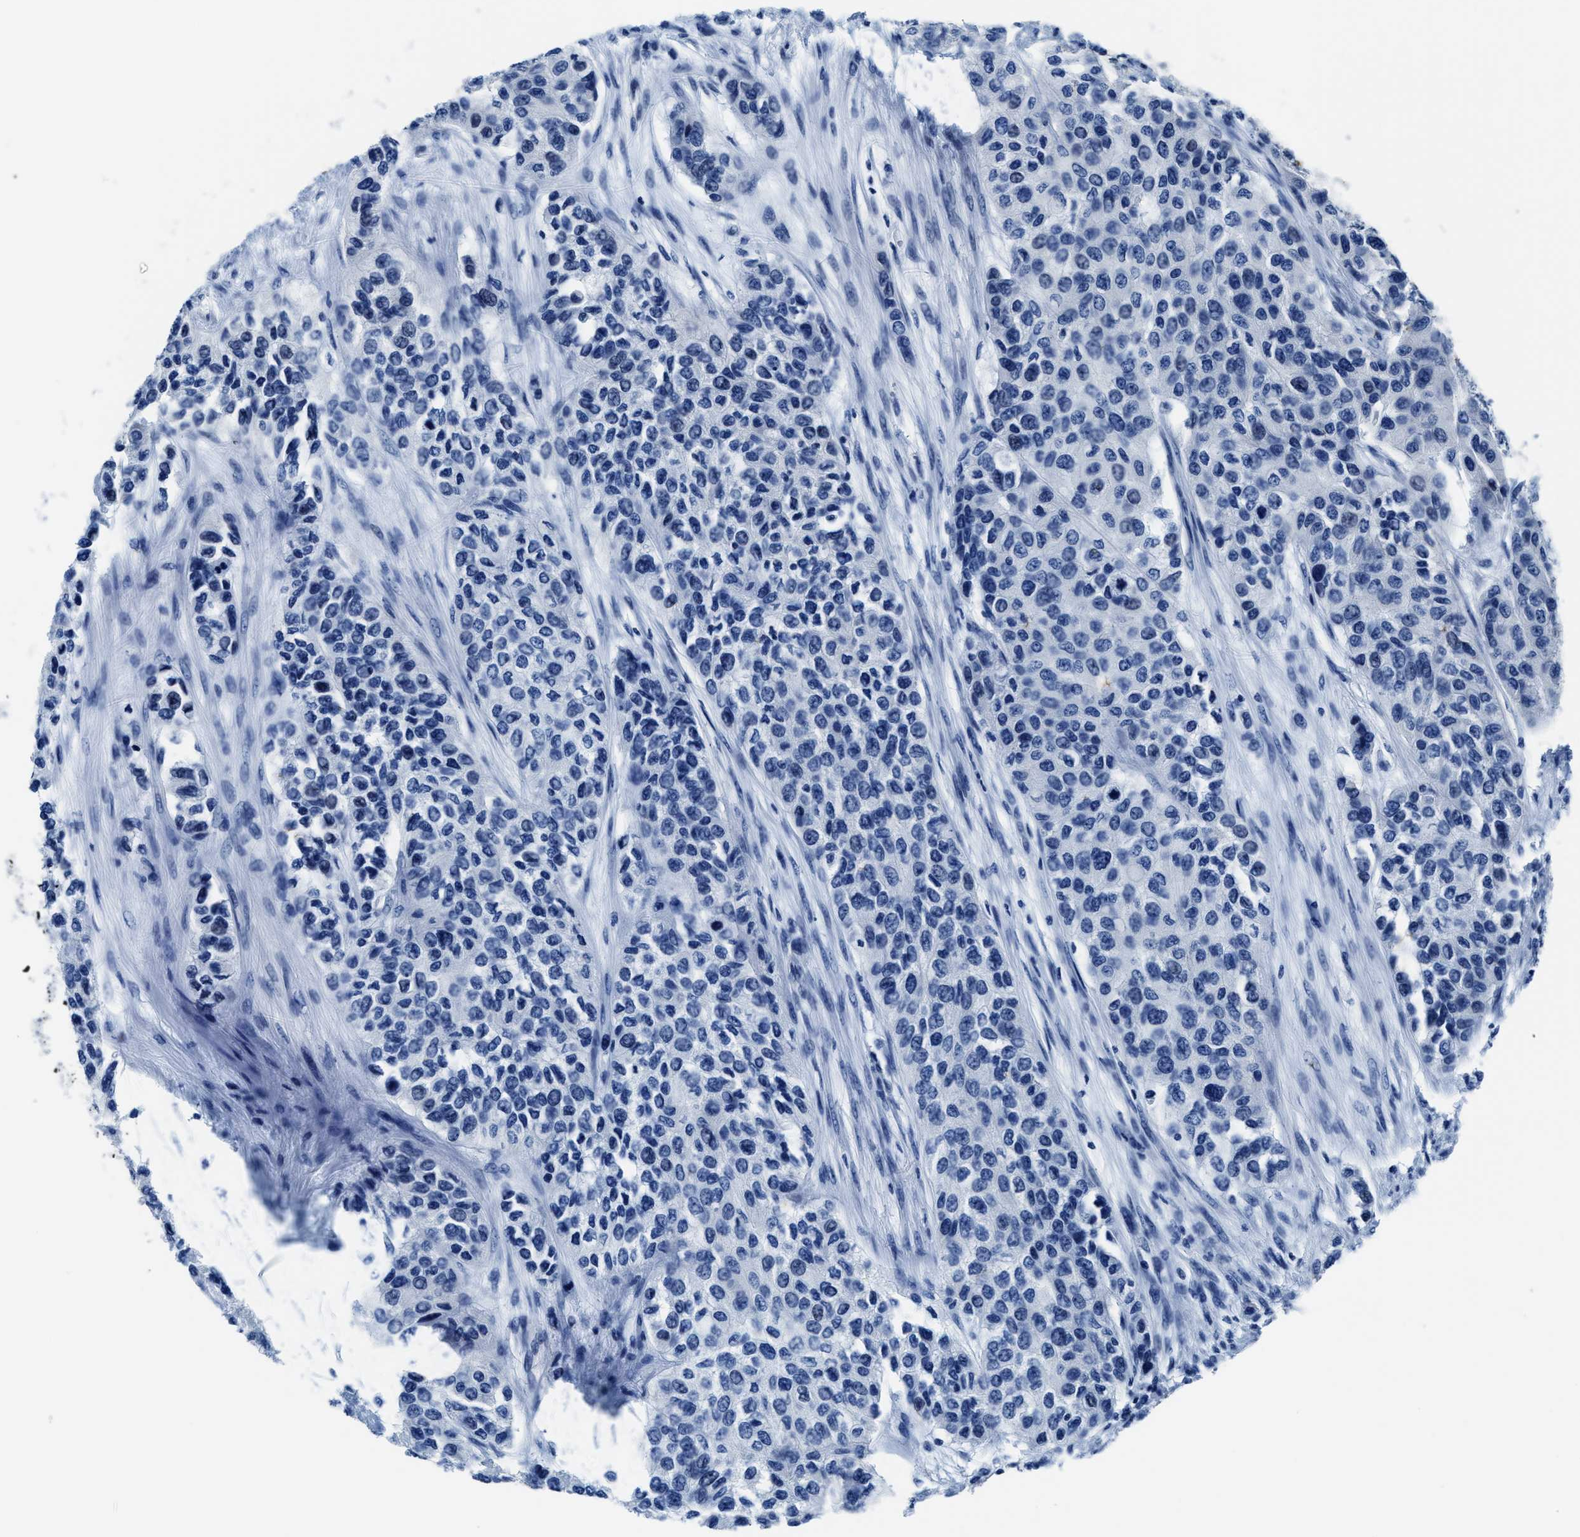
{"staining": {"intensity": "negative", "quantity": "none", "location": "none"}, "tissue": "urothelial cancer", "cell_type": "Tumor cells", "image_type": "cancer", "snomed": [{"axis": "morphology", "description": "Urothelial carcinoma, High grade"}, {"axis": "topography", "description": "Urinary bladder"}], "caption": "Human urothelial carcinoma (high-grade) stained for a protein using IHC exhibits no staining in tumor cells.", "gene": "ASZ1", "patient": {"sex": "female", "age": 56}}